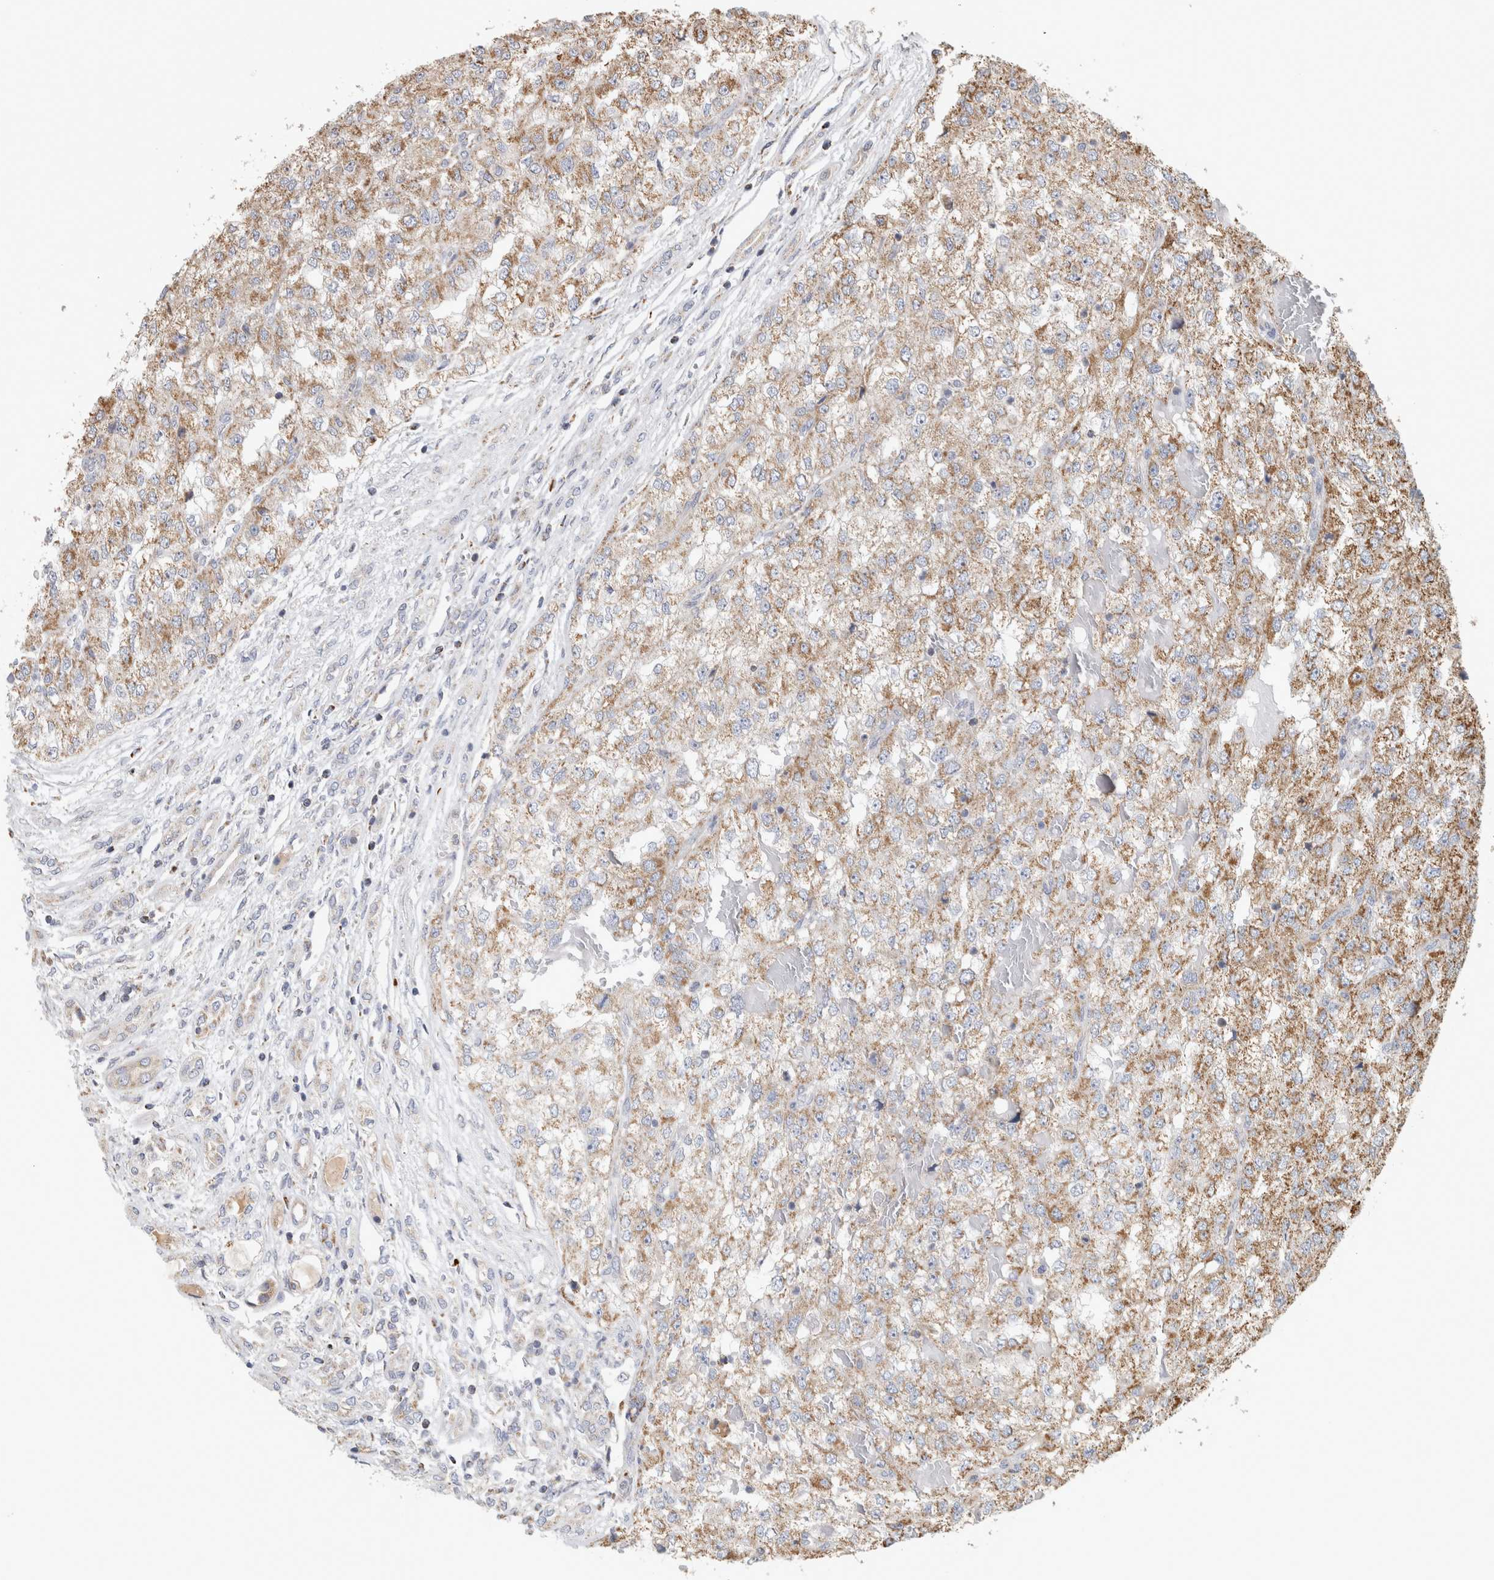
{"staining": {"intensity": "moderate", "quantity": ">75%", "location": "cytoplasmic/membranous"}, "tissue": "renal cancer", "cell_type": "Tumor cells", "image_type": "cancer", "snomed": [{"axis": "morphology", "description": "Adenocarcinoma, NOS"}, {"axis": "topography", "description": "Kidney"}], "caption": "The immunohistochemical stain highlights moderate cytoplasmic/membranous staining in tumor cells of renal cancer tissue.", "gene": "ST8SIA1", "patient": {"sex": "female", "age": 54}}